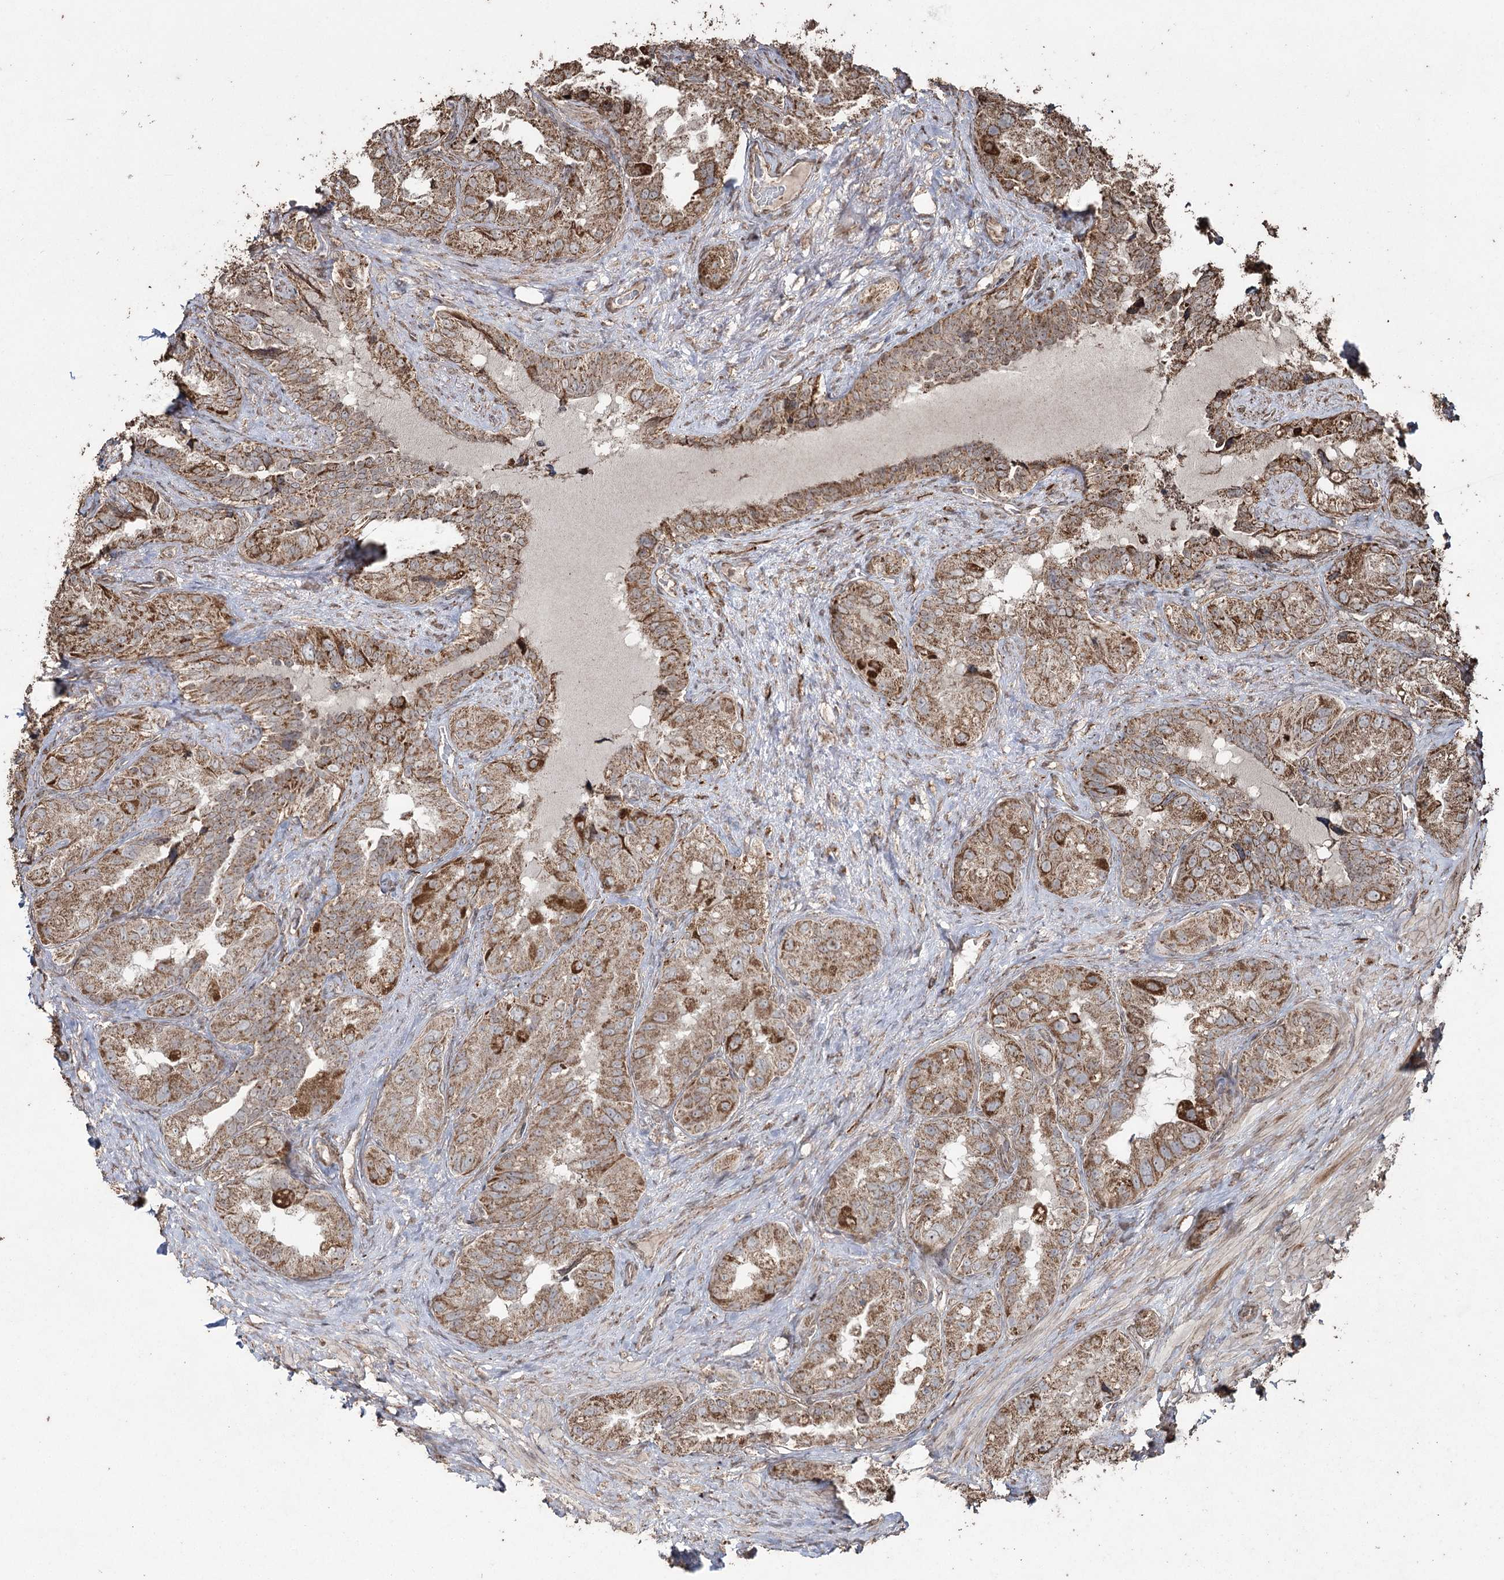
{"staining": {"intensity": "moderate", "quantity": ">75%", "location": "cytoplasmic/membranous"}, "tissue": "seminal vesicle", "cell_type": "Glandular cells", "image_type": "normal", "snomed": [{"axis": "morphology", "description": "Normal tissue, NOS"}, {"axis": "topography", "description": "Seminal veicle"}, {"axis": "topography", "description": "Peripheral nerve tissue"}], "caption": "This is a histology image of immunohistochemistry (IHC) staining of normal seminal vesicle, which shows moderate positivity in the cytoplasmic/membranous of glandular cells.", "gene": "SLF2", "patient": {"sex": "male", "age": 67}}